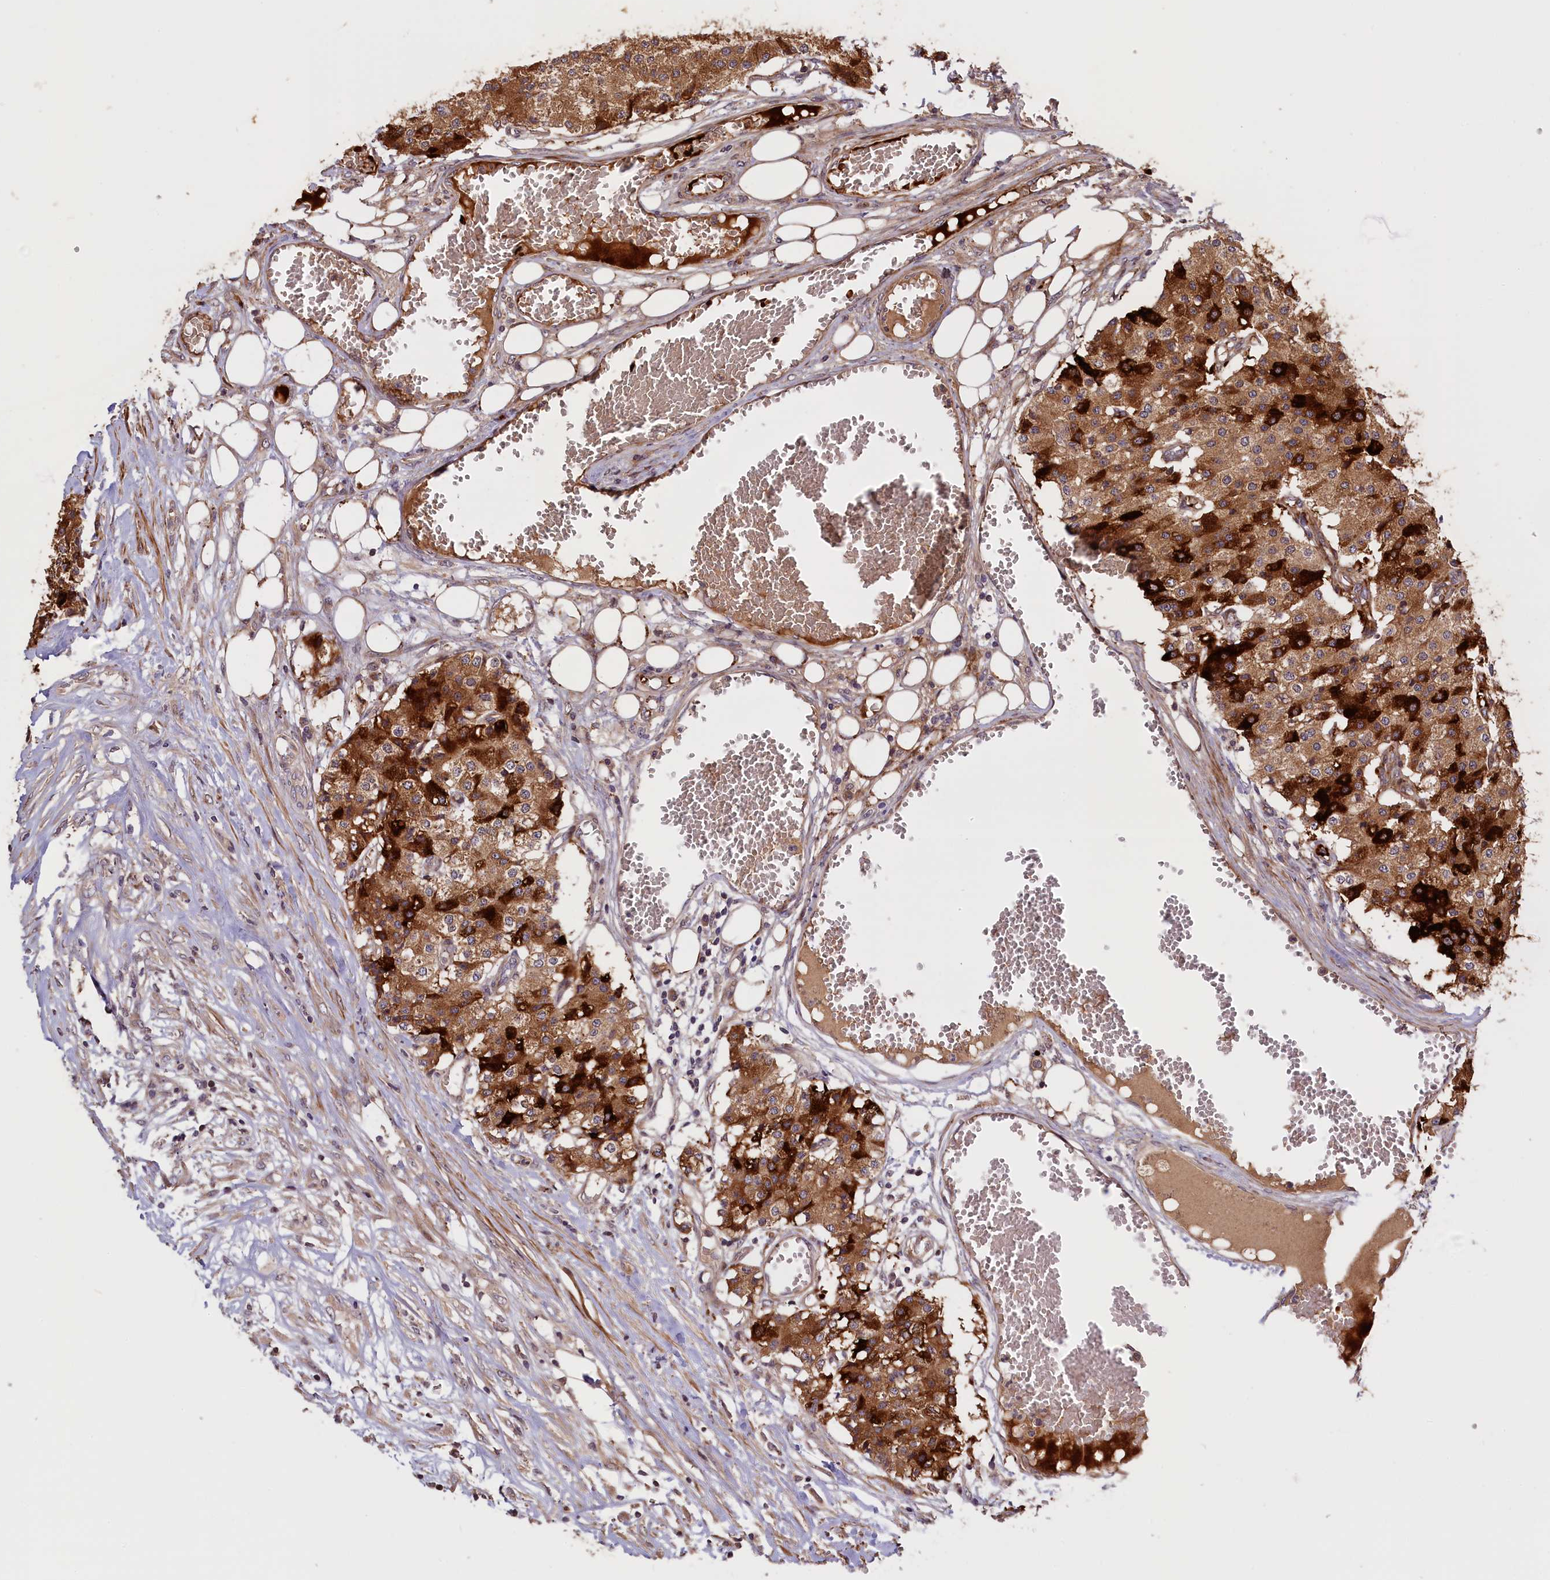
{"staining": {"intensity": "strong", "quantity": ">75%", "location": "cytoplasmic/membranous"}, "tissue": "carcinoid", "cell_type": "Tumor cells", "image_type": "cancer", "snomed": [{"axis": "morphology", "description": "Carcinoid, malignant, NOS"}, {"axis": "topography", "description": "Colon"}], "caption": "This histopathology image exhibits IHC staining of human carcinoid (malignant), with high strong cytoplasmic/membranous expression in approximately >75% of tumor cells.", "gene": "DNAJB9", "patient": {"sex": "female", "age": 52}}